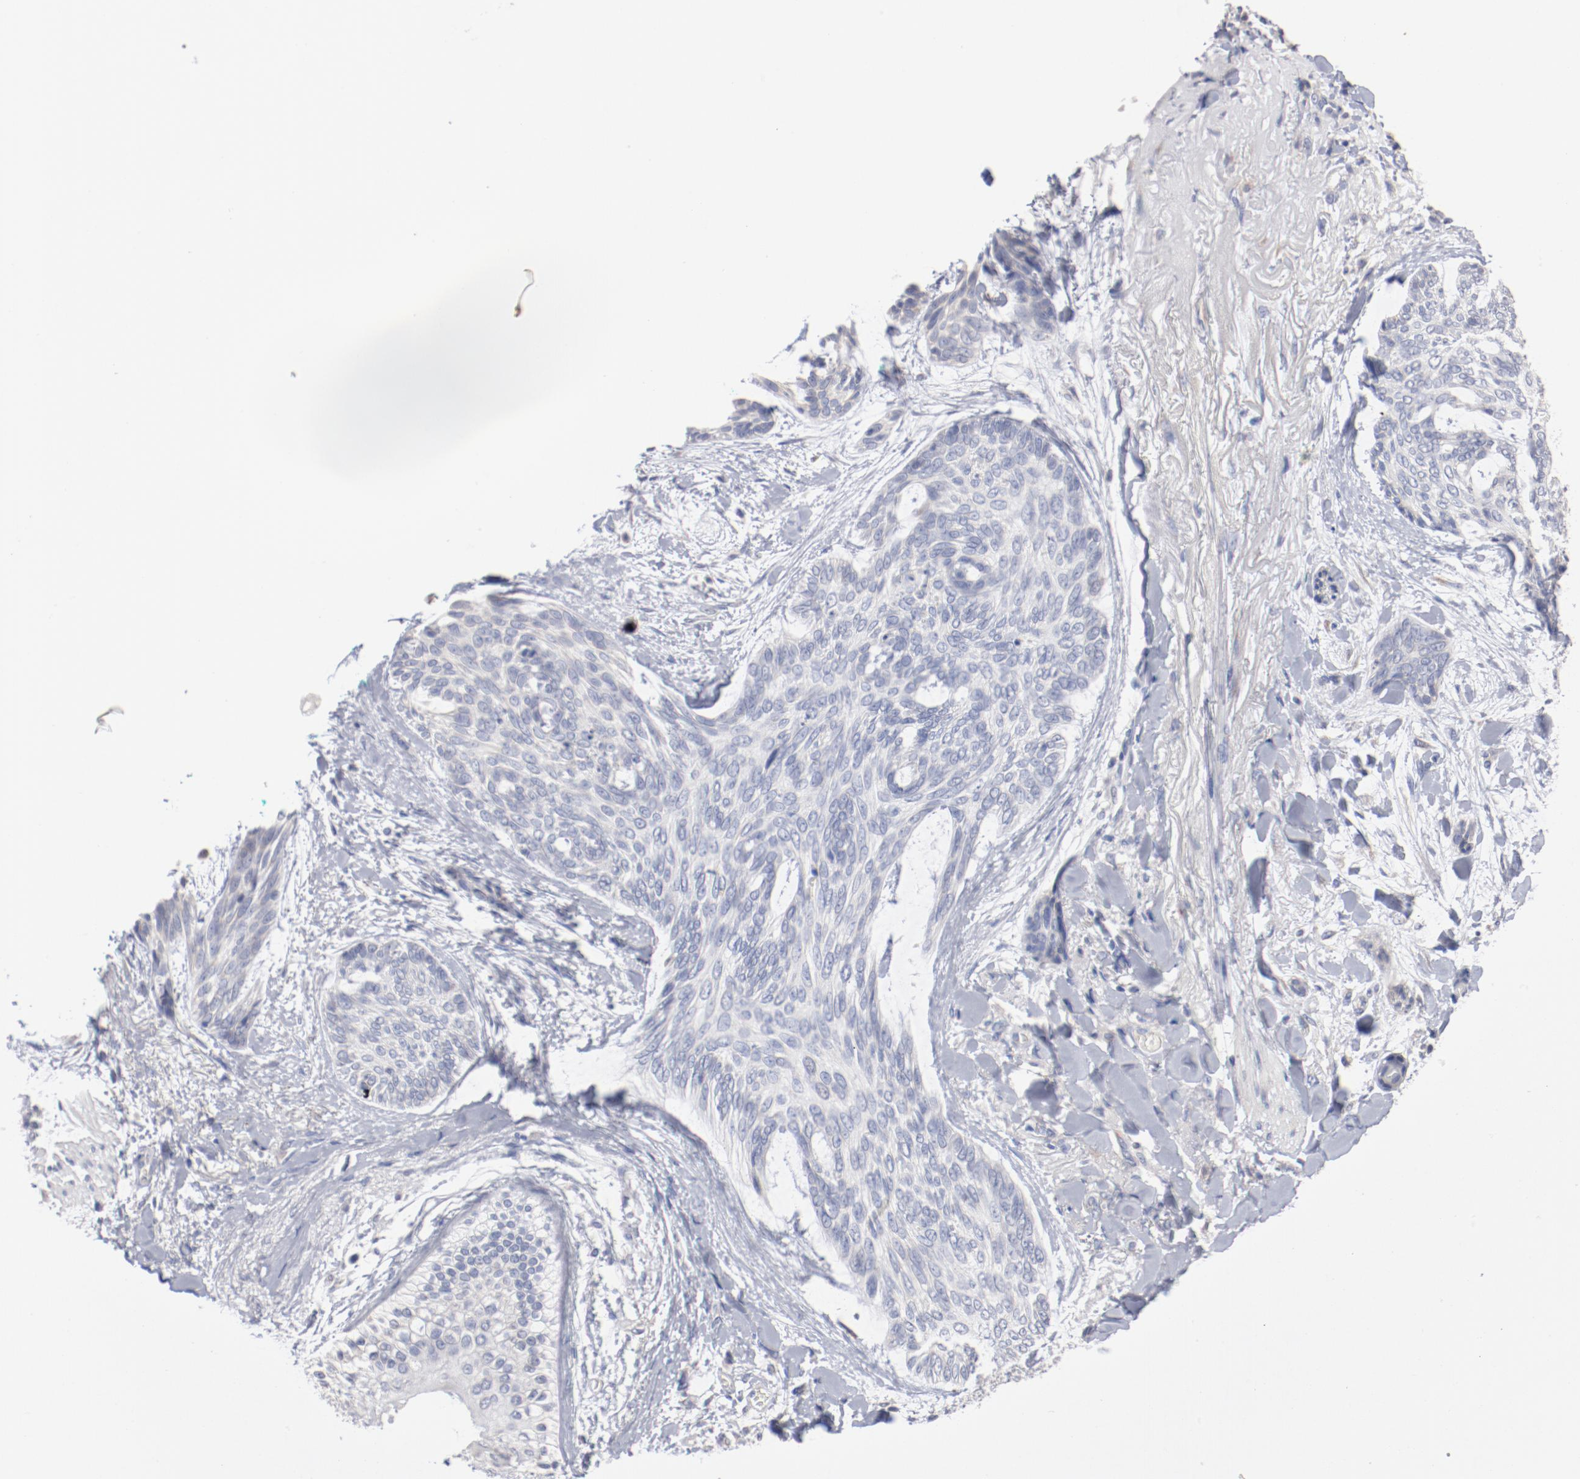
{"staining": {"intensity": "negative", "quantity": "none", "location": "none"}, "tissue": "skin cancer", "cell_type": "Tumor cells", "image_type": "cancer", "snomed": [{"axis": "morphology", "description": "Normal tissue, NOS"}, {"axis": "morphology", "description": "Basal cell carcinoma"}, {"axis": "topography", "description": "Skin"}], "caption": "Tumor cells are negative for brown protein staining in basal cell carcinoma (skin).", "gene": "AK7", "patient": {"sex": "female", "age": 71}}